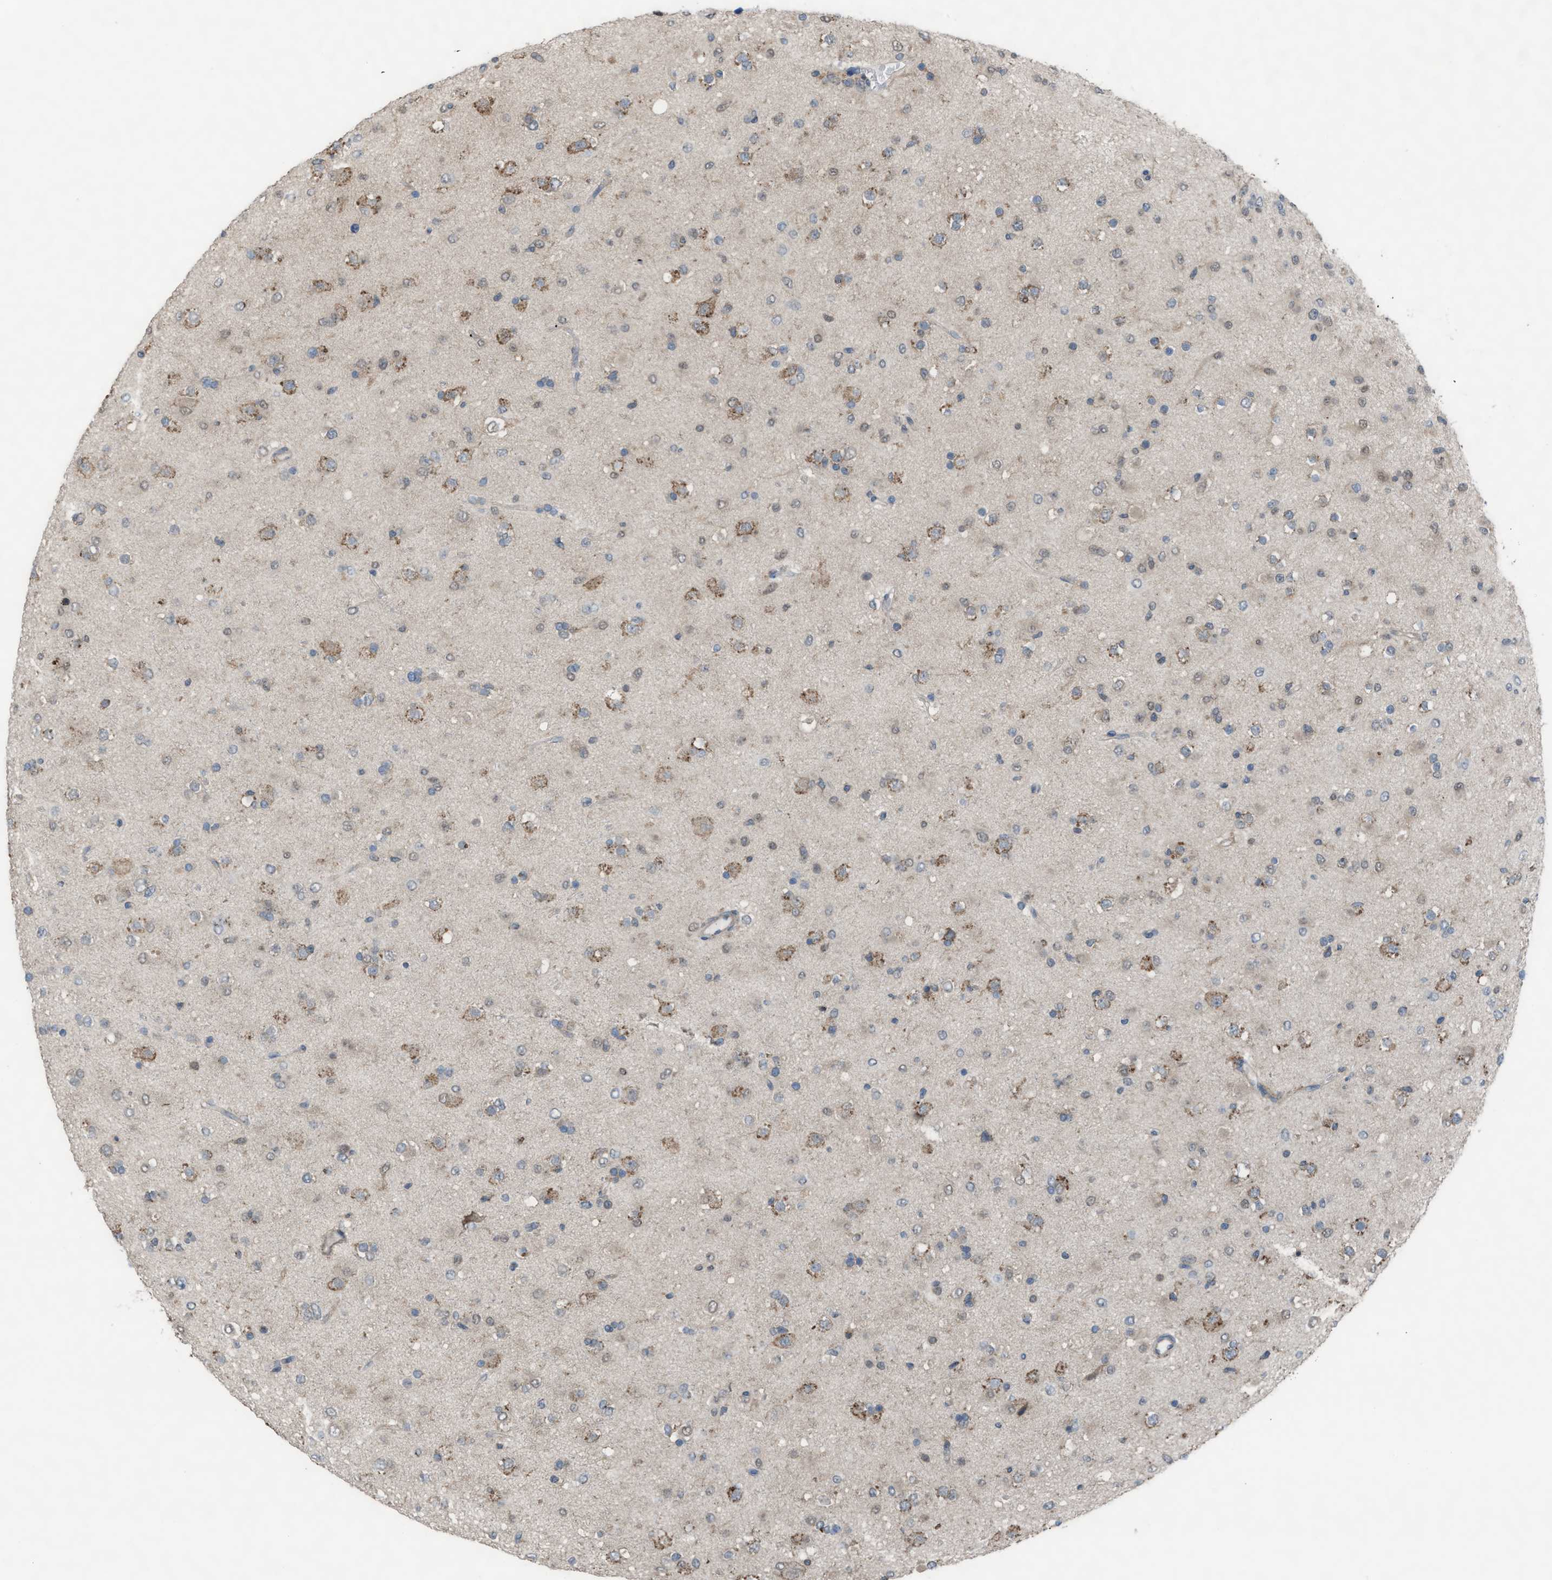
{"staining": {"intensity": "weak", "quantity": "25%-75%", "location": "cytoplasmic/membranous"}, "tissue": "glioma", "cell_type": "Tumor cells", "image_type": "cancer", "snomed": [{"axis": "morphology", "description": "Glioma, malignant, Low grade"}, {"axis": "topography", "description": "Brain"}], "caption": "IHC micrograph of neoplastic tissue: human malignant glioma (low-grade) stained using immunohistochemistry demonstrates low levels of weak protein expression localized specifically in the cytoplasmic/membranous of tumor cells, appearing as a cytoplasmic/membranous brown color.", "gene": "PLAA", "patient": {"sex": "male", "age": 65}}